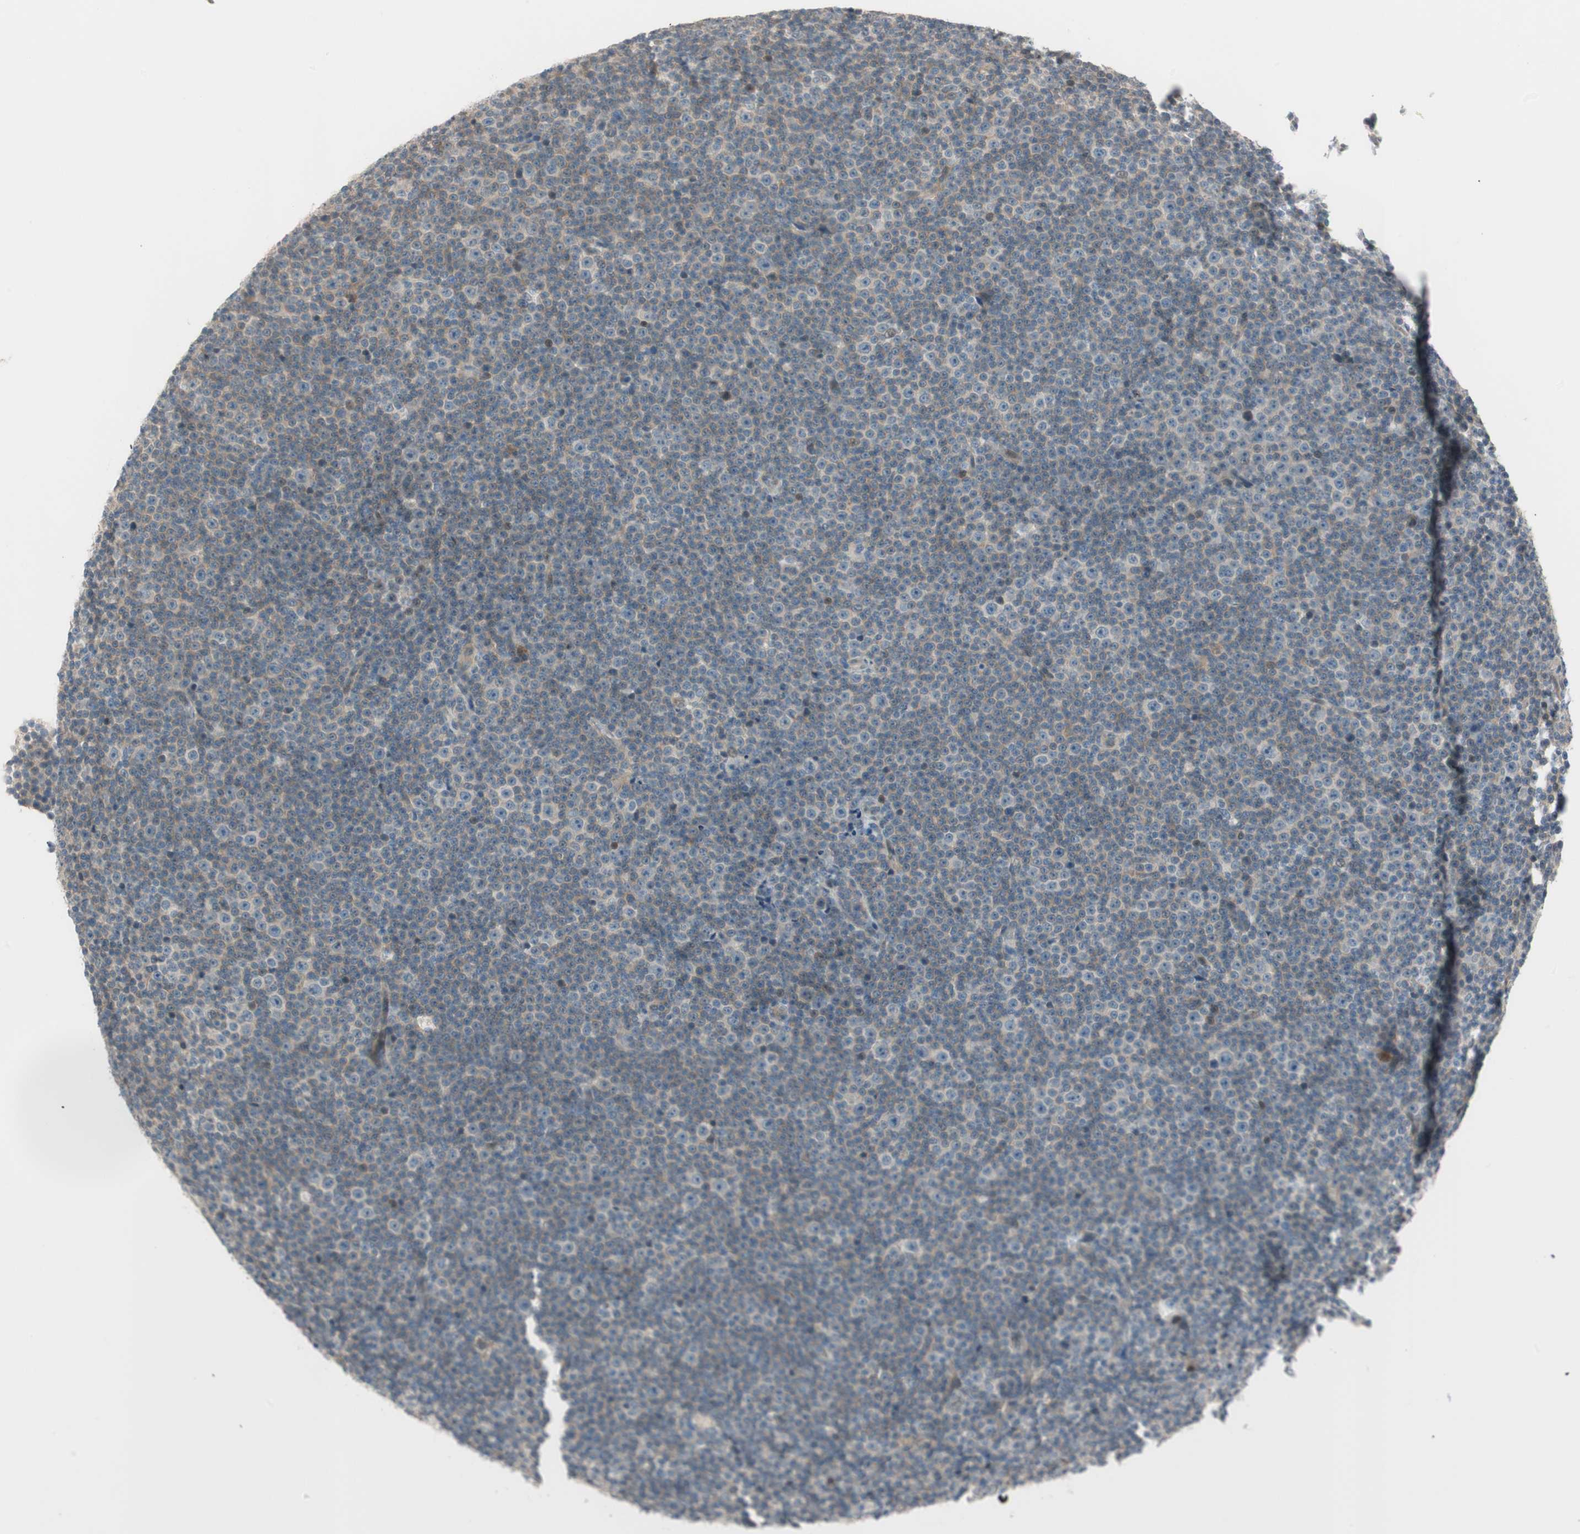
{"staining": {"intensity": "weak", "quantity": "25%-75%", "location": "cytoplasmic/membranous,nuclear"}, "tissue": "lymphoma", "cell_type": "Tumor cells", "image_type": "cancer", "snomed": [{"axis": "morphology", "description": "Malignant lymphoma, non-Hodgkin's type, Low grade"}, {"axis": "topography", "description": "Lymph node"}], "caption": "A brown stain labels weak cytoplasmic/membranous and nuclear expression of a protein in lymphoma tumor cells. The staining was performed using DAB to visualize the protein expression in brown, while the nuclei were stained in blue with hematoxylin (Magnification: 20x).", "gene": "CGRRF1", "patient": {"sex": "female", "age": 67}}